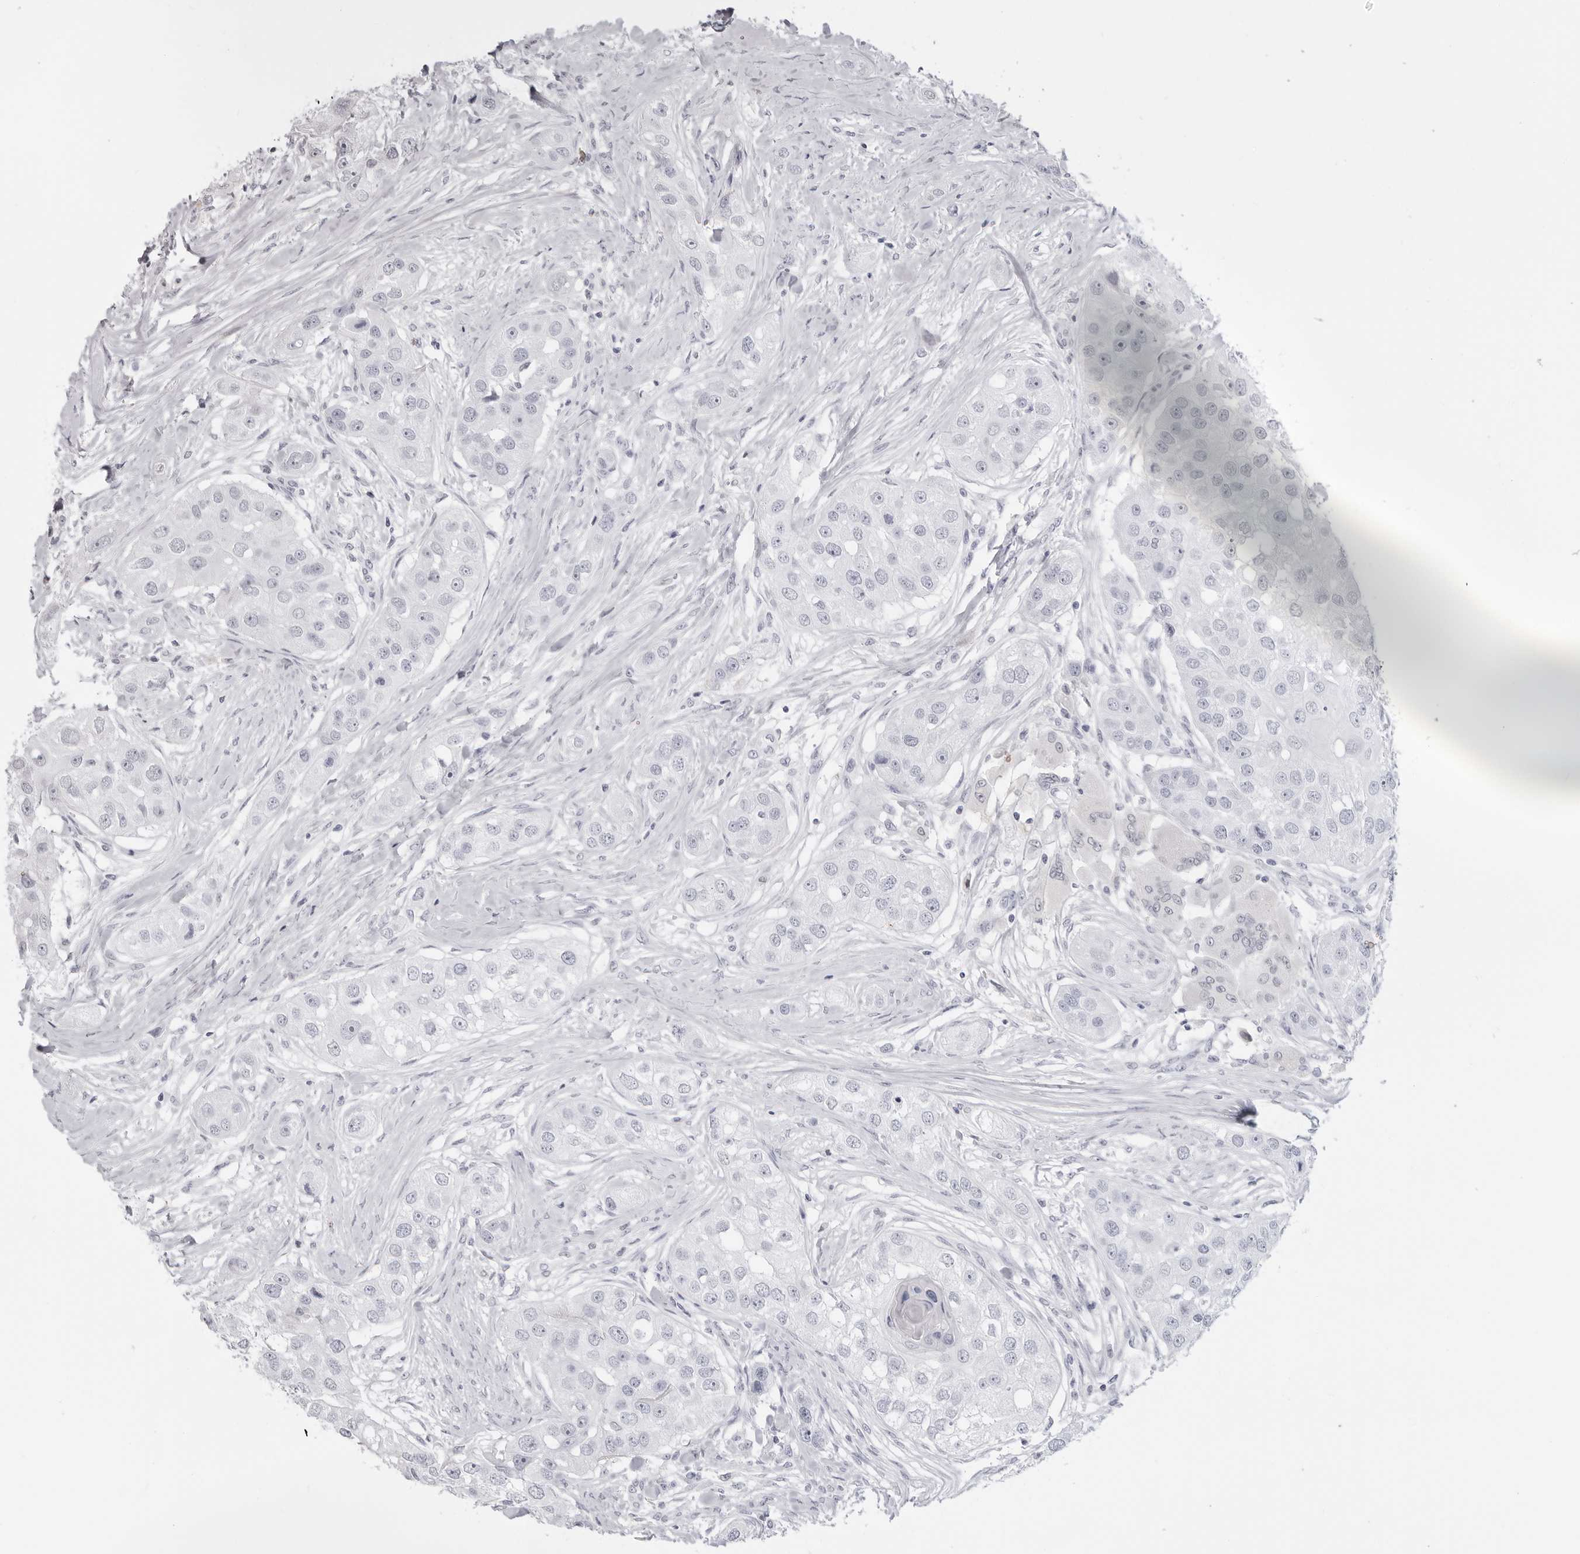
{"staining": {"intensity": "negative", "quantity": "none", "location": "none"}, "tissue": "head and neck cancer", "cell_type": "Tumor cells", "image_type": "cancer", "snomed": [{"axis": "morphology", "description": "Normal tissue, NOS"}, {"axis": "morphology", "description": "Squamous cell carcinoma, NOS"}, {"axis": "topography", "description": "Skeletal muscle"}, {"axis": "topography", "description": "Head-Neck"}], "caption": "This is a image of IHC staining of head and neck squamous cell carcinoma, which shows no positivity in tumor cells.", "gene": "SRGAP2", "patient": {"sex": "male", "age": 51}}